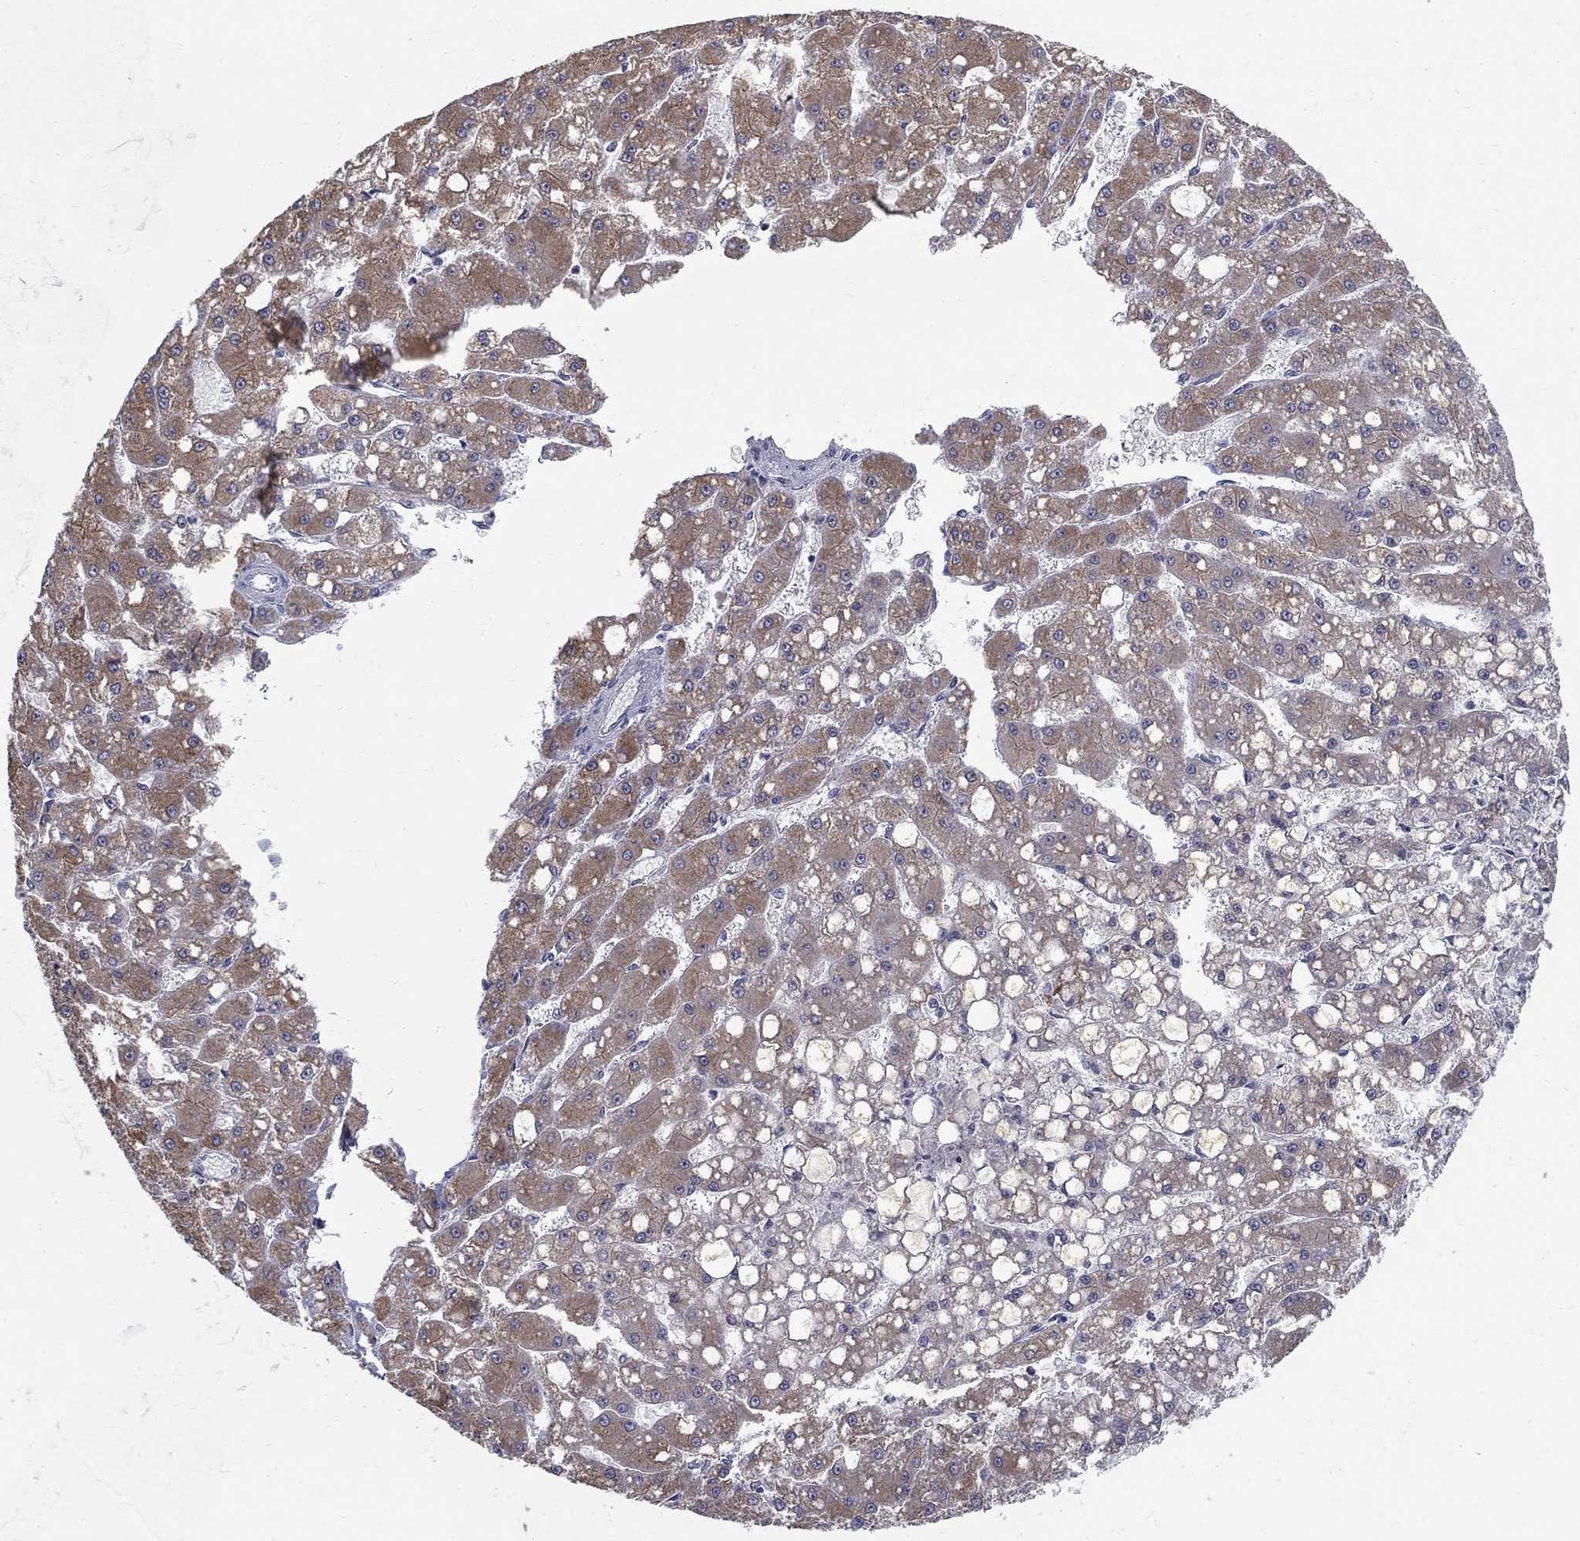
{"staining": {"intensity": "weak", "quantity": ">75%", "location": "cytoplasmic/membranous"}, "tissue": "liver cancer", "cell_type": "Tumor cells", "image_type": "cancer", "snomed": [{"axis": "morphology", "description": "Carcinoma, Hepatocellular, NOS"}, {"axis": "topography", "description": "Liver"}], "caption": "This is a histology image of immunohistochemistry staining of liver cancer, which shows weak staining in the cytoplasmic/membranous of tumor cells.", "gene": "PANK3", "patient": {"sex": "male", "age": 67}}